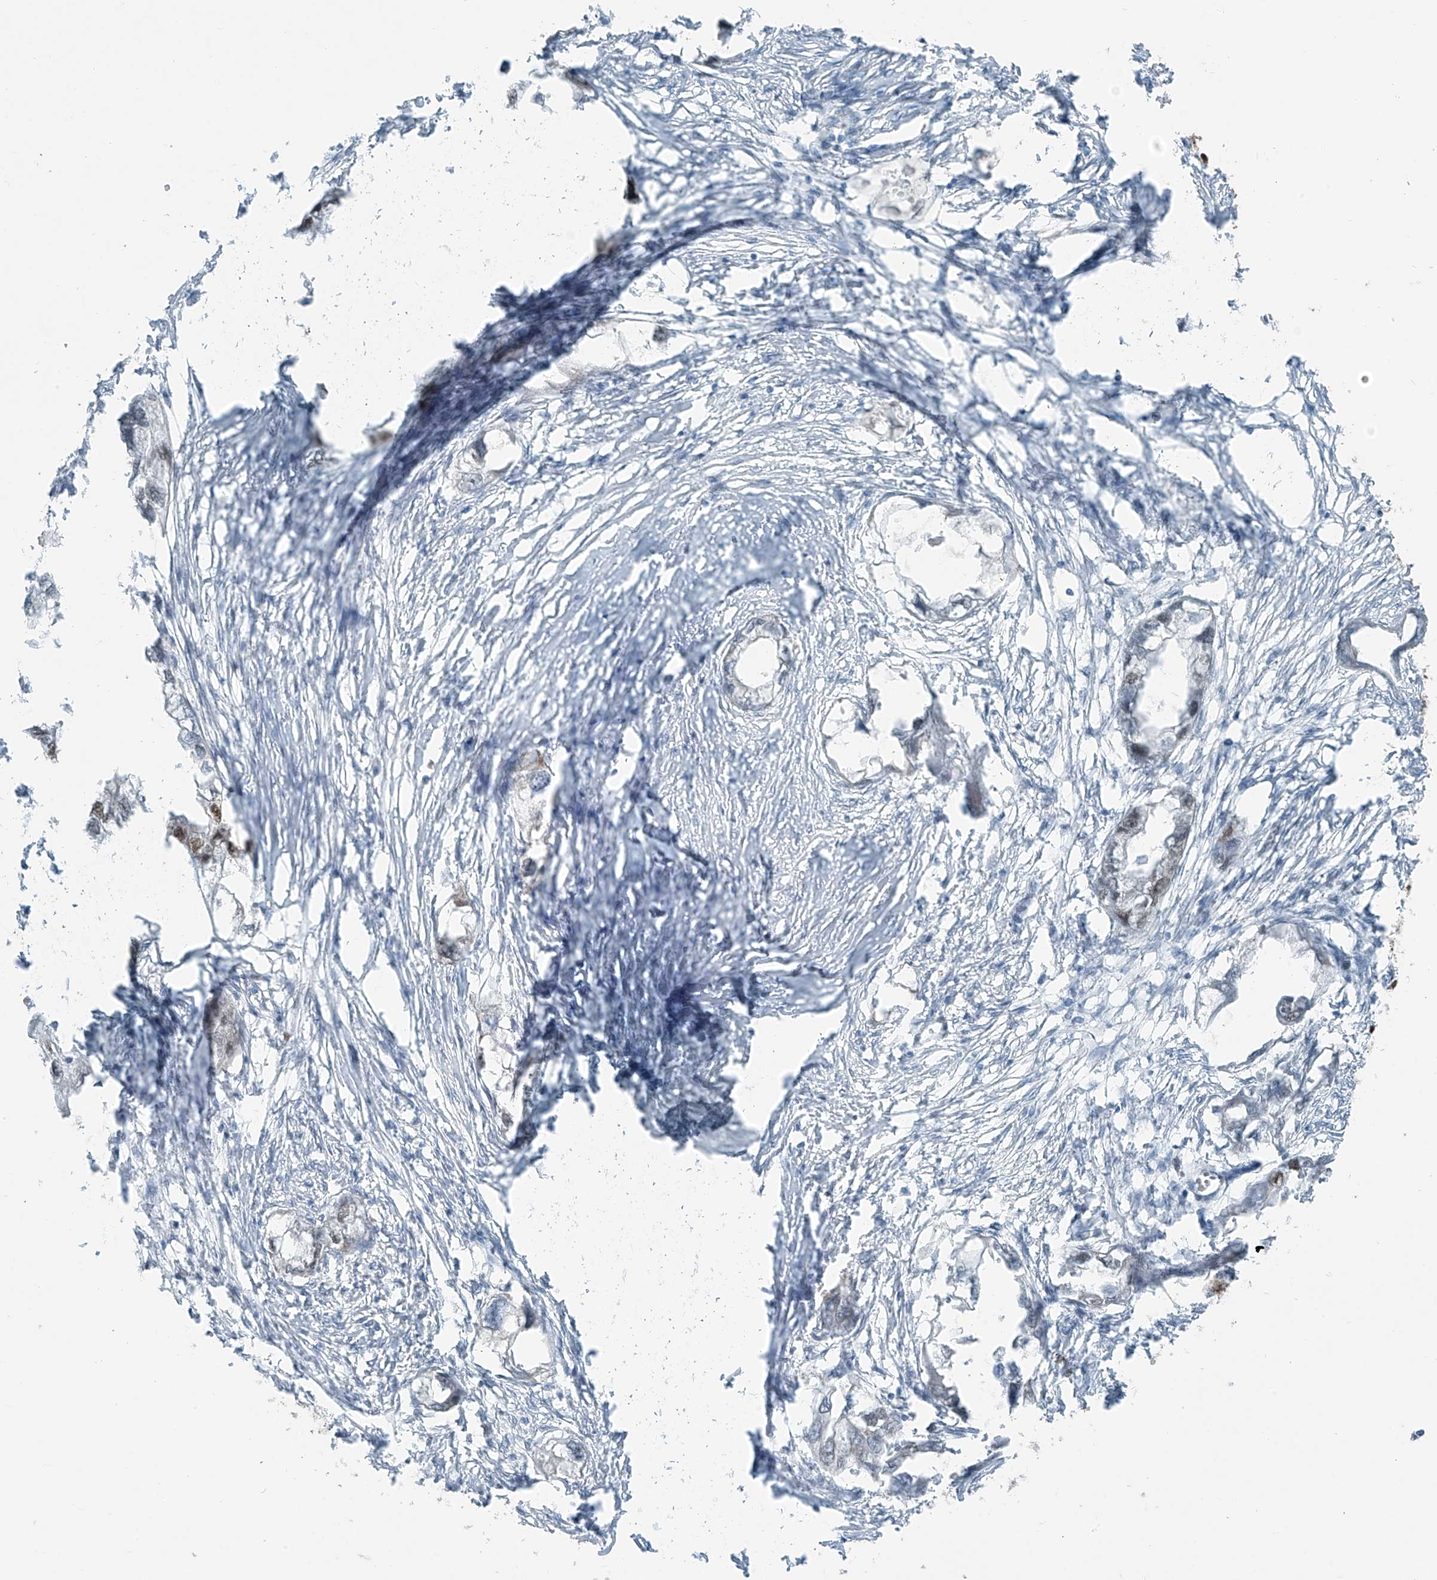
{"staining": {"intensity": "moderate", "quantity": "<25%", "location": "nuclear"}, "tissue": "endometrial cancer", "cell_type": "Tumor cells", "image_type": "cancer", "snomed": [{"axis": "morphology", "description": "Adenocarcinoma, NOS"}, {"axis": "morphology", "description": "Adenocarcinoma, metastatic, NOS"}, {"axis": "topography", "description": "Adipose tissue"}, {"axis": "topography", "description": "Endometrium"}], "caption": "Immunohistochemistry of endometrial cancer (metastatic adenocarcinoma) displays low levels of moderate nuclear expression in about <25% of tumor cells.", "gene": "WRNIP1", "patient": {"sex": "female", "age": 67}}